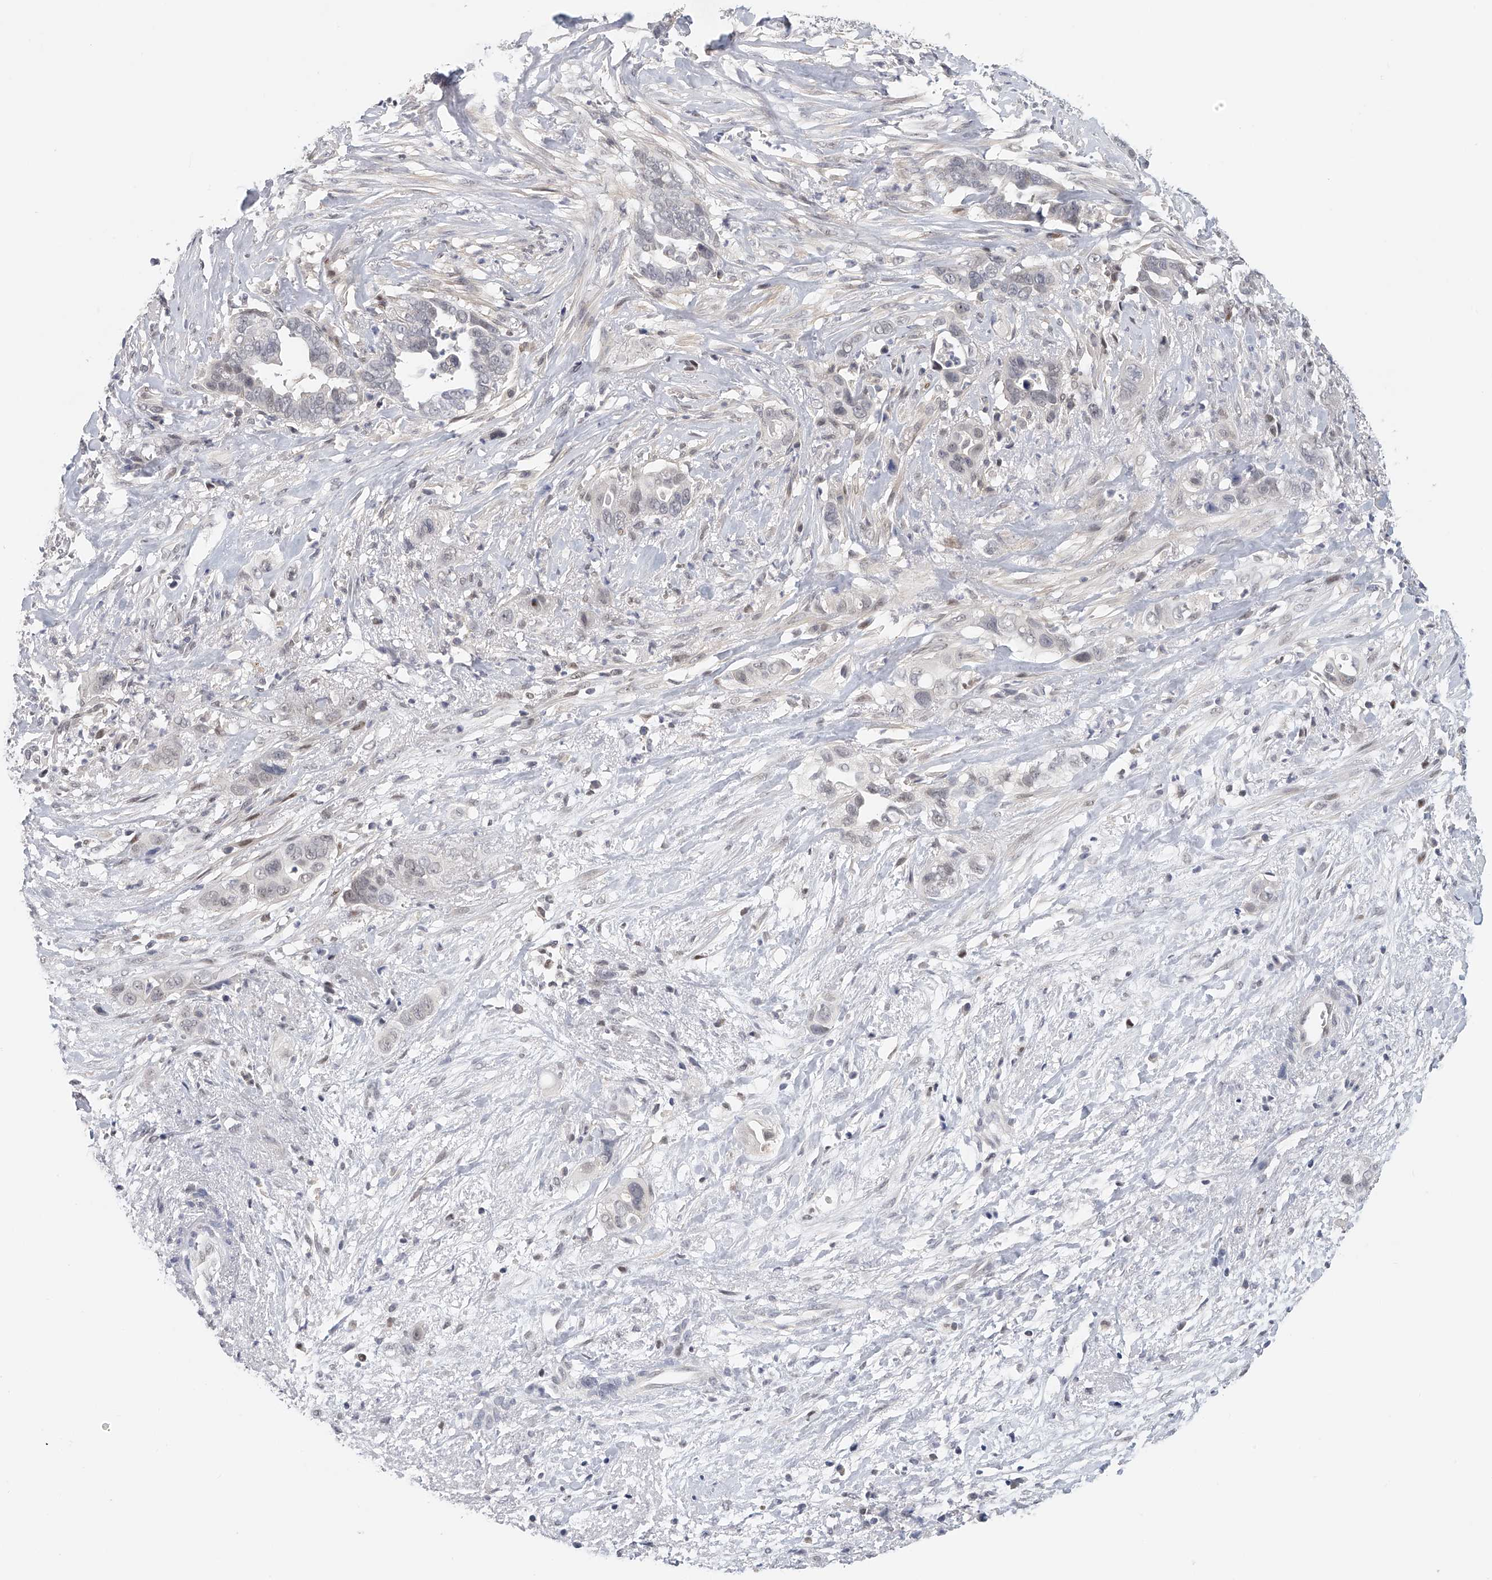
{"staining": {"intensity": "negative", "quantity": "none", "location": "none"}, "tissue": "liver cancer", "cell_type": "Tumor cells", "image_type": "cancer", "snomed": [{"axis": "morphology", "description": "Cholangiocarcinoma"}, {"axis": "topography", "description": "Liver"}], "caption": "DAB immunohistochemical staining of liver cancer exhibits no significant expression in tumor cells.", "gene": "DDX43", "patient": {"sex": "female", "age": 79}}